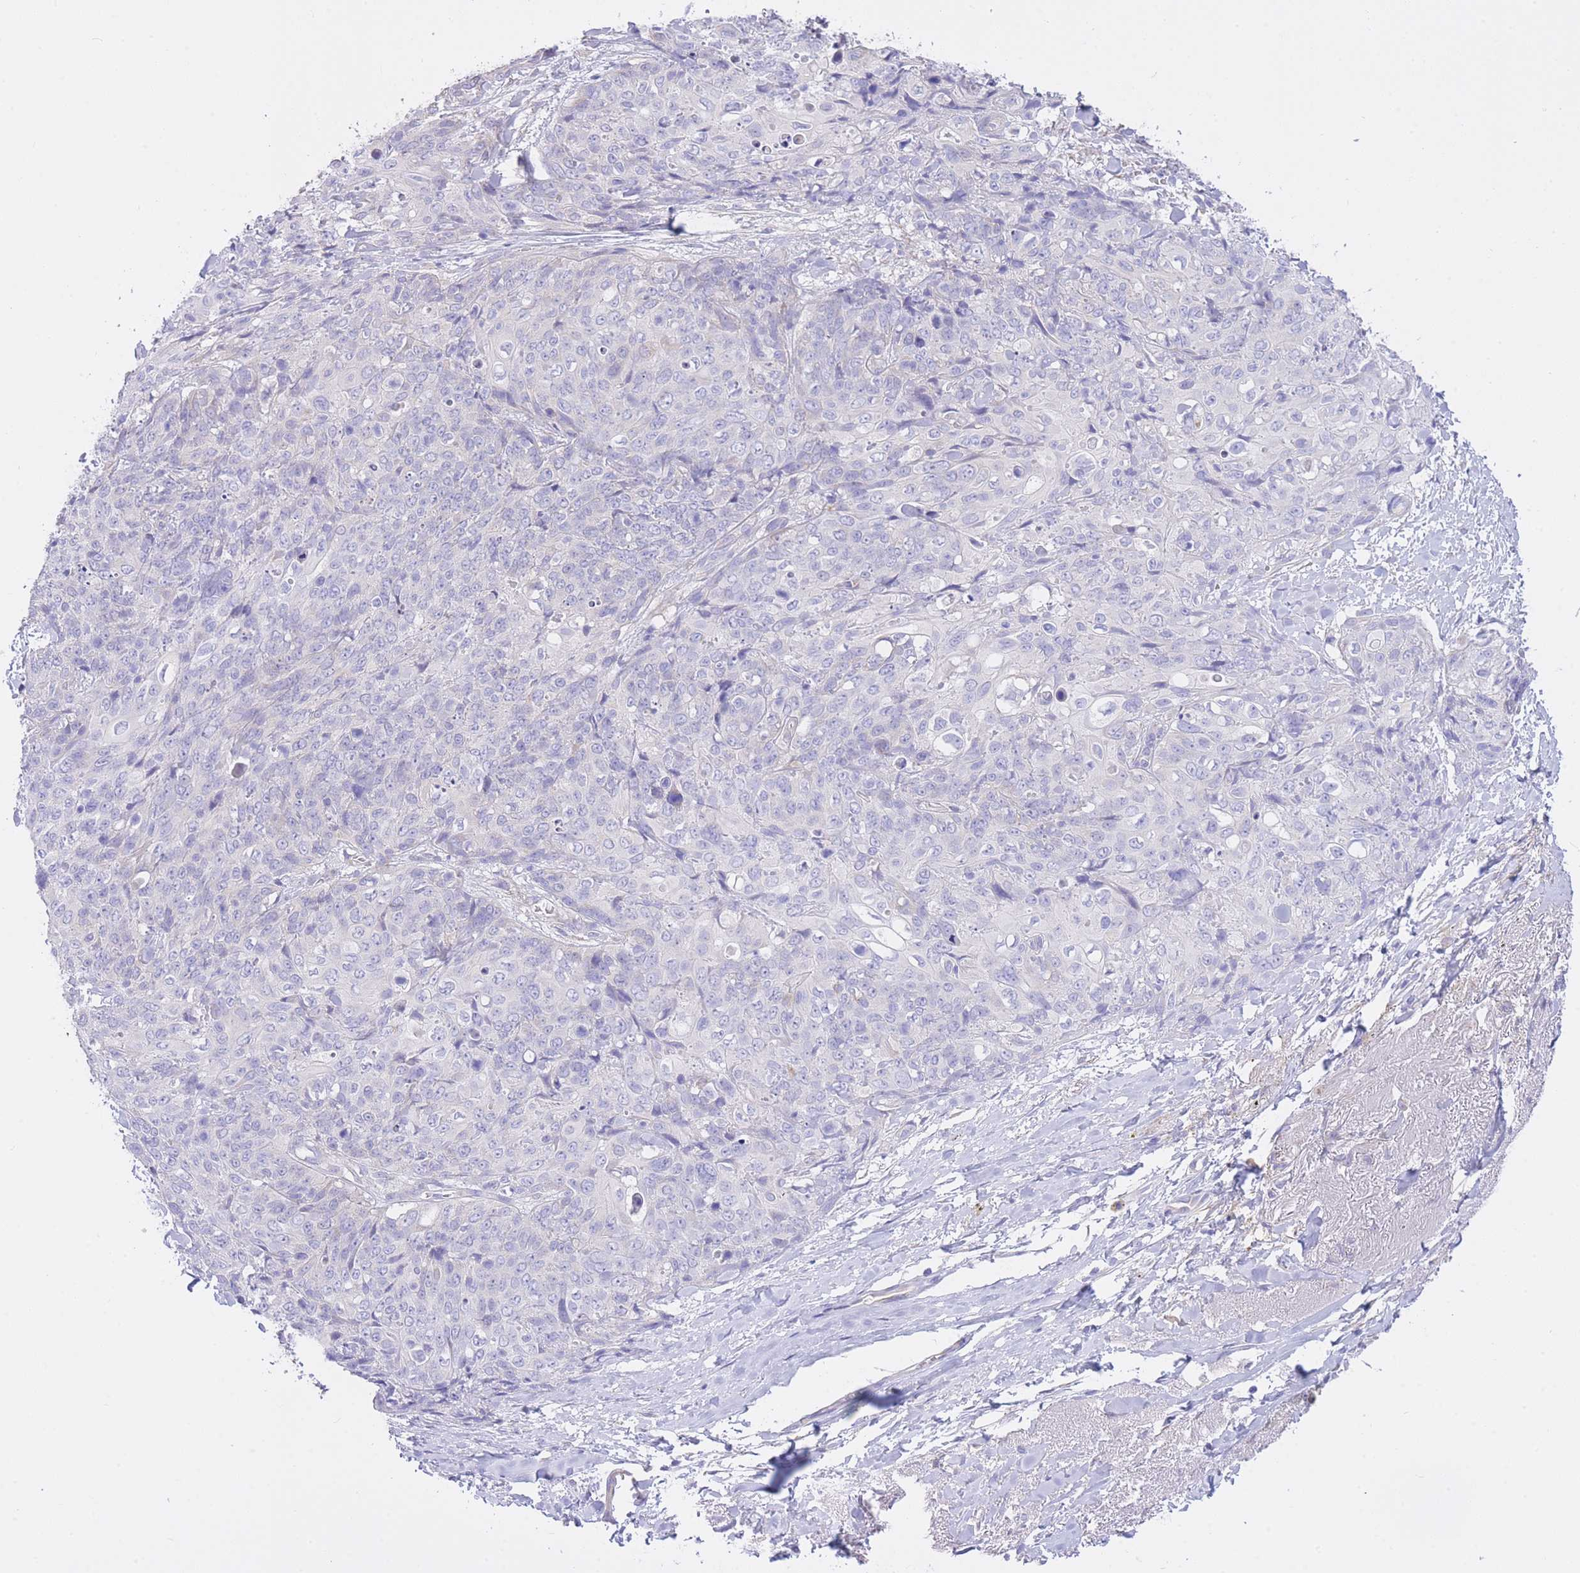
{"staining": {"intensity": "negative", "quantity": "none", "location": "none"}, "tissue": "skin cancer", "cell_type": "Tumor cells", "image_type": "cancer", "snomed": [{"axis": "morphology", "description": "Squamous cell carcinoma, NOS"}, {"axis": "topography", "description": "Skin"}, {"axis": "topography", "description": "Vulva"}], "caption": "Skin cancer (squamous cell carcinoma) was stained to show a protein in brown. There is no significant staining in tumor cells.", "gene": "PGM1", "patient": {"sex": "female", "age": 85}}